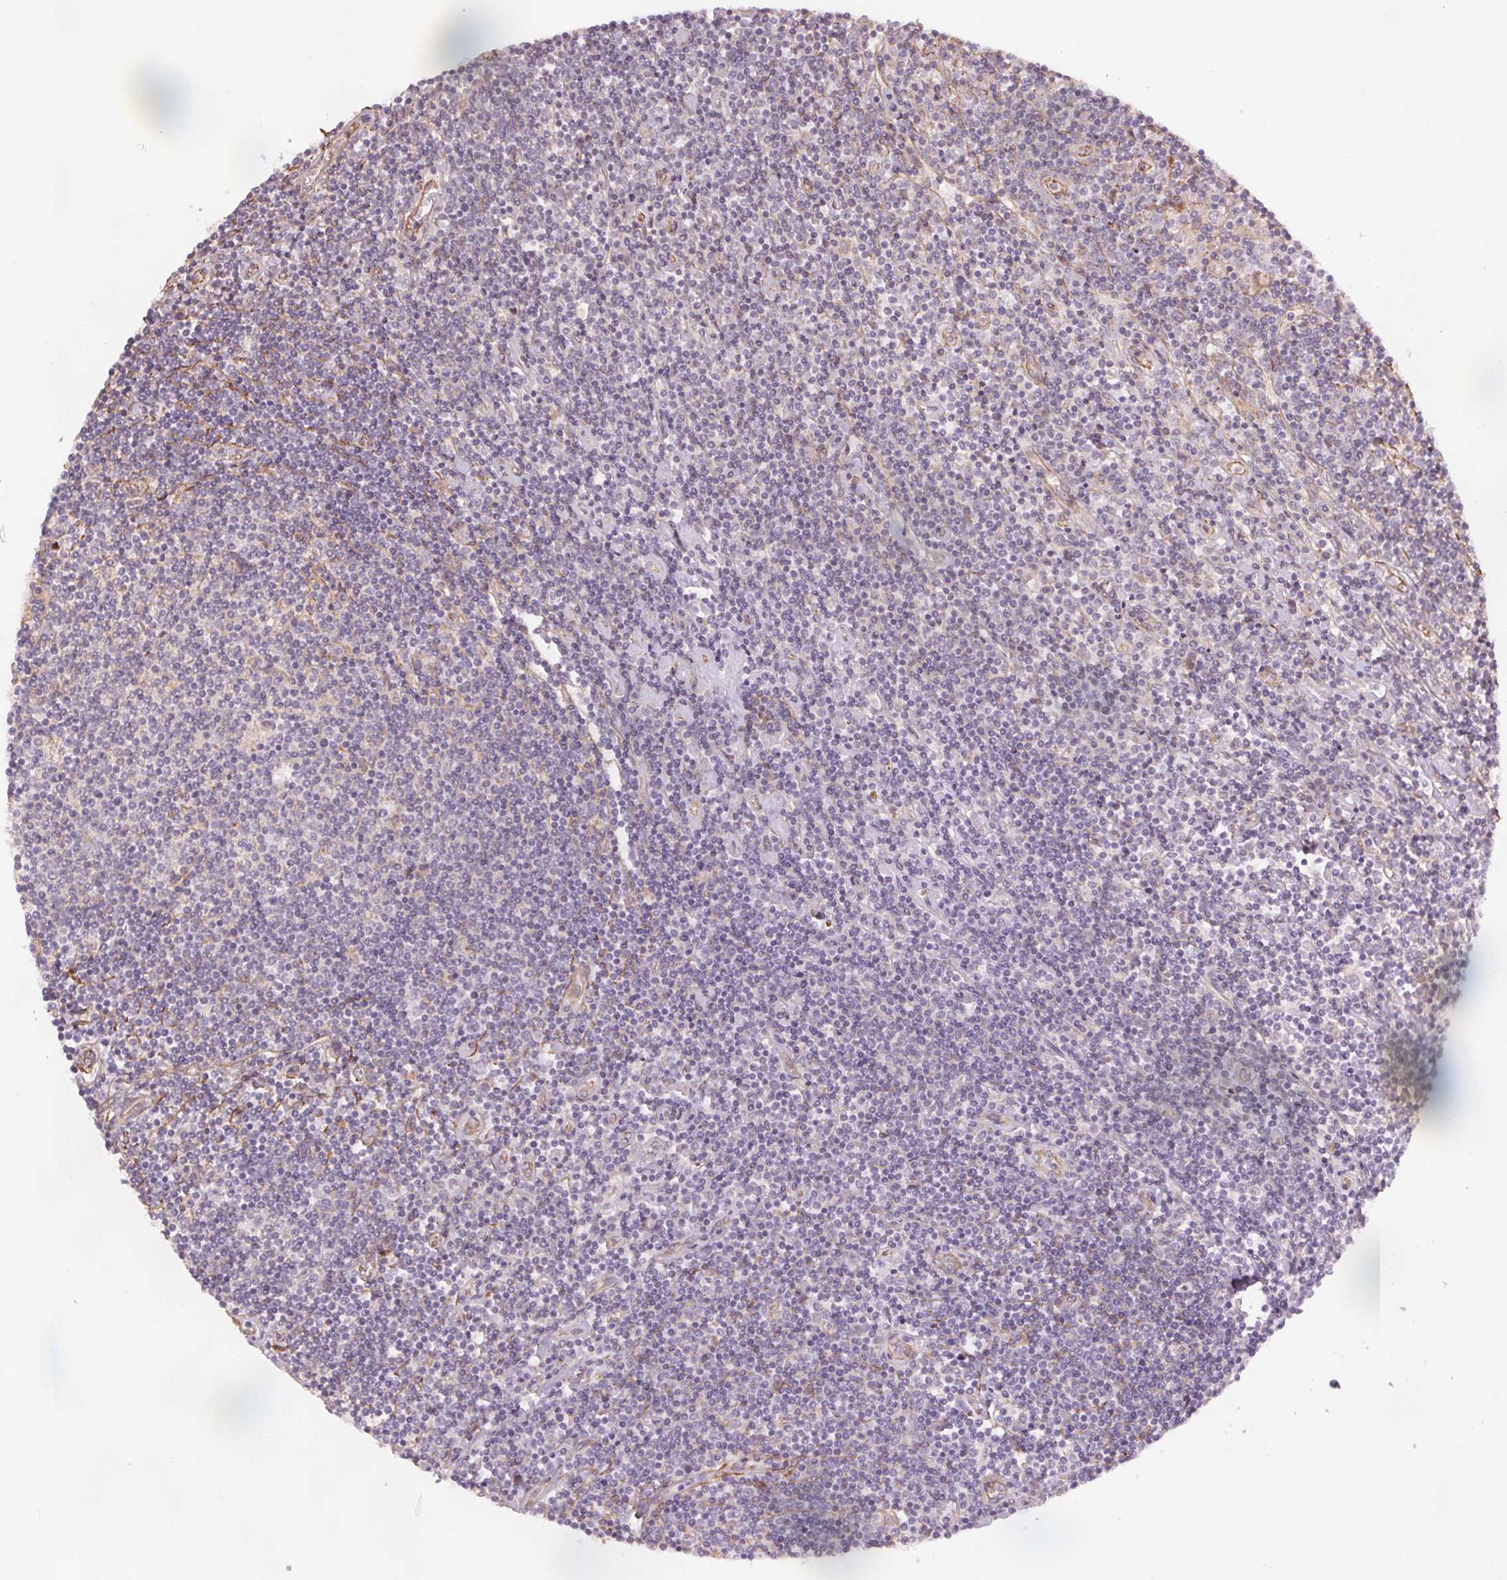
{"staining": {"intensity": "negative", "quantity": "none", "location": "none"}, "tissue": "lymphoma", "cell_type": "Tumor cells", "image_type": "cancer", "snomed": [{"axis": "morphology", "description": "Hodgkin's disease, NOS"}, {"axis": "topography", "description": "Lymph node"}], "caption": "High power microscopy photomicrograph of an immunohistochemistry (IHC) photomicrograph of Hodgkin's disease, revealing no significant positivity in tumor cells.", "gene": "CCSER1", "patient": {"sex": "male", "age": 40}}